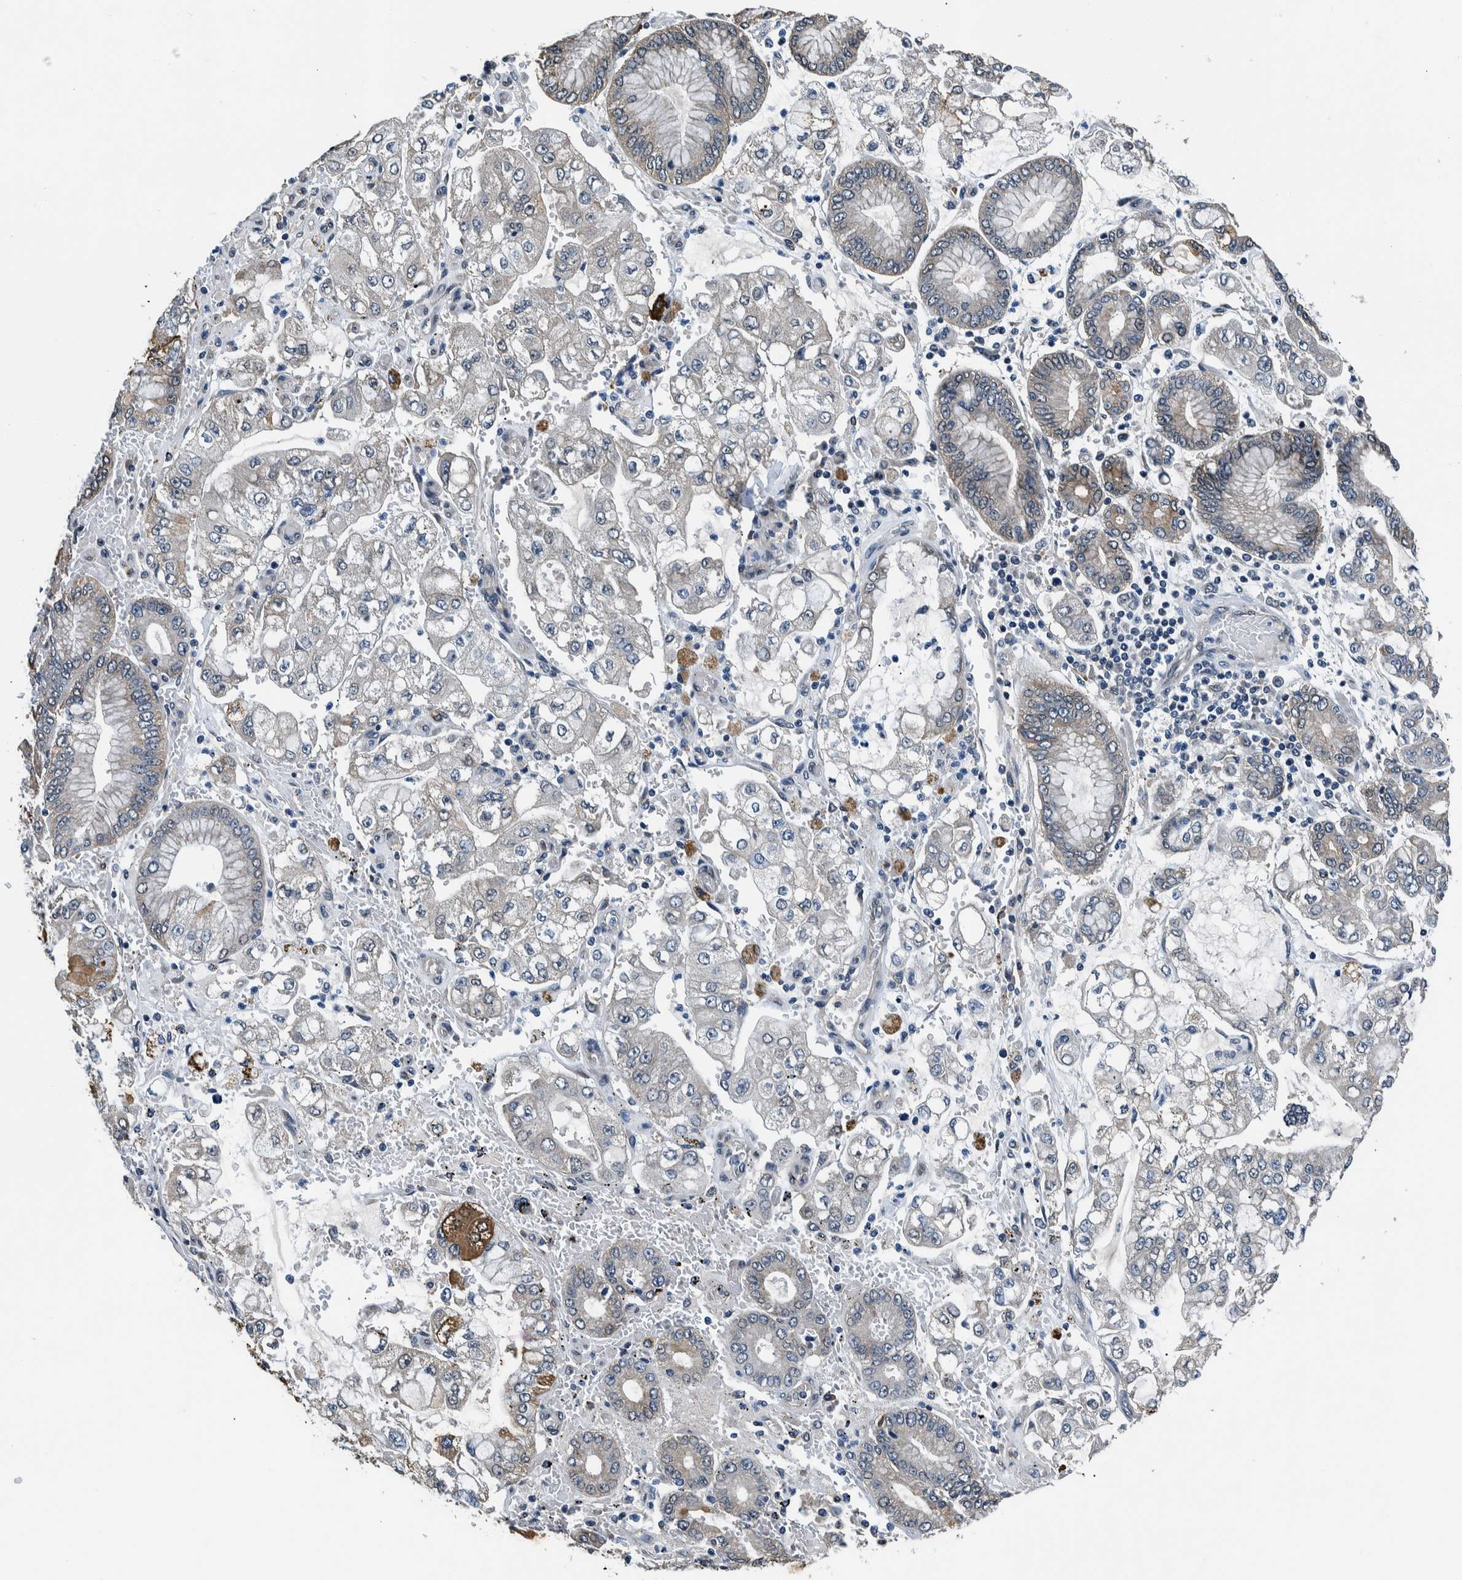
{"staining": {"intensity": "negative", "quantity": "none", "location": "none"}, "tissue": "stomach cancer", "cell_type": "Tumor cells", "image_type": "cancer", "snomed": [{"axis": "morphology", "description": "Adenocarcinoma, NOS"}, {"axis": "topography", "description": "Stomach"}], "caption": "High power microscopy micrograph of an immunohistochemistry image of adenocarcinoma (stomach), revealing no significant expression in tumor cells.", "gene": "NIBAN2", "patient": {"sex": "male", "age": 76}}